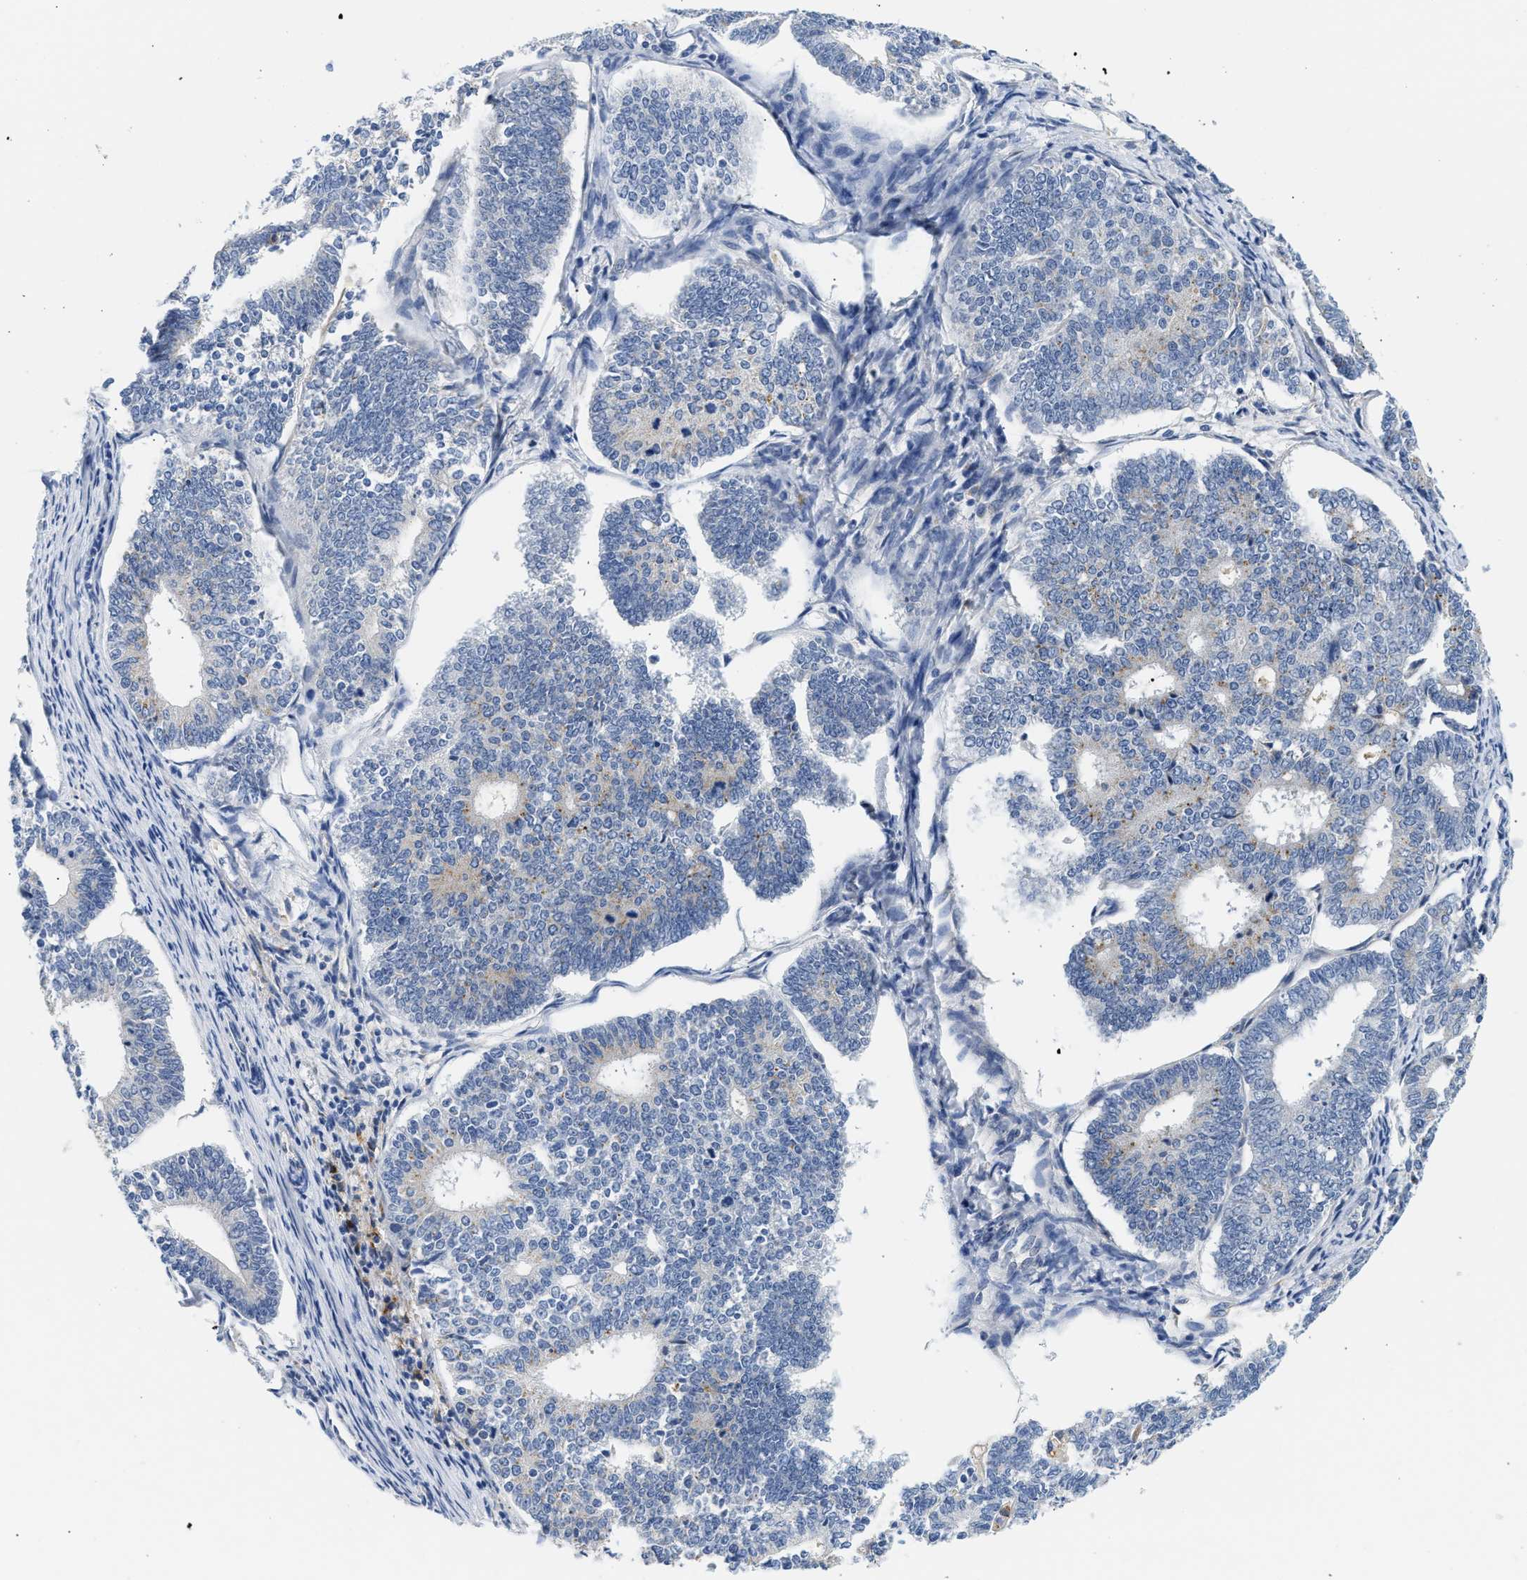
{"staining": {"intensity": "negative", "quantity": "none", "location": "none"}, "tissue": "endometrial cancer", "cell_type": "Tumor cells", "image_type": "cancer", "snomed": [{"axis": "morphology", "description": "Adenocarcinoma, NOS"}, {"axis": "topography", "description": "Endometrium"}], "caption": "Tumor cells show no significant protein expression in endometrial cancer.", "gene": "PPM1L", "patient": {"sex": "female", "age": 70}}